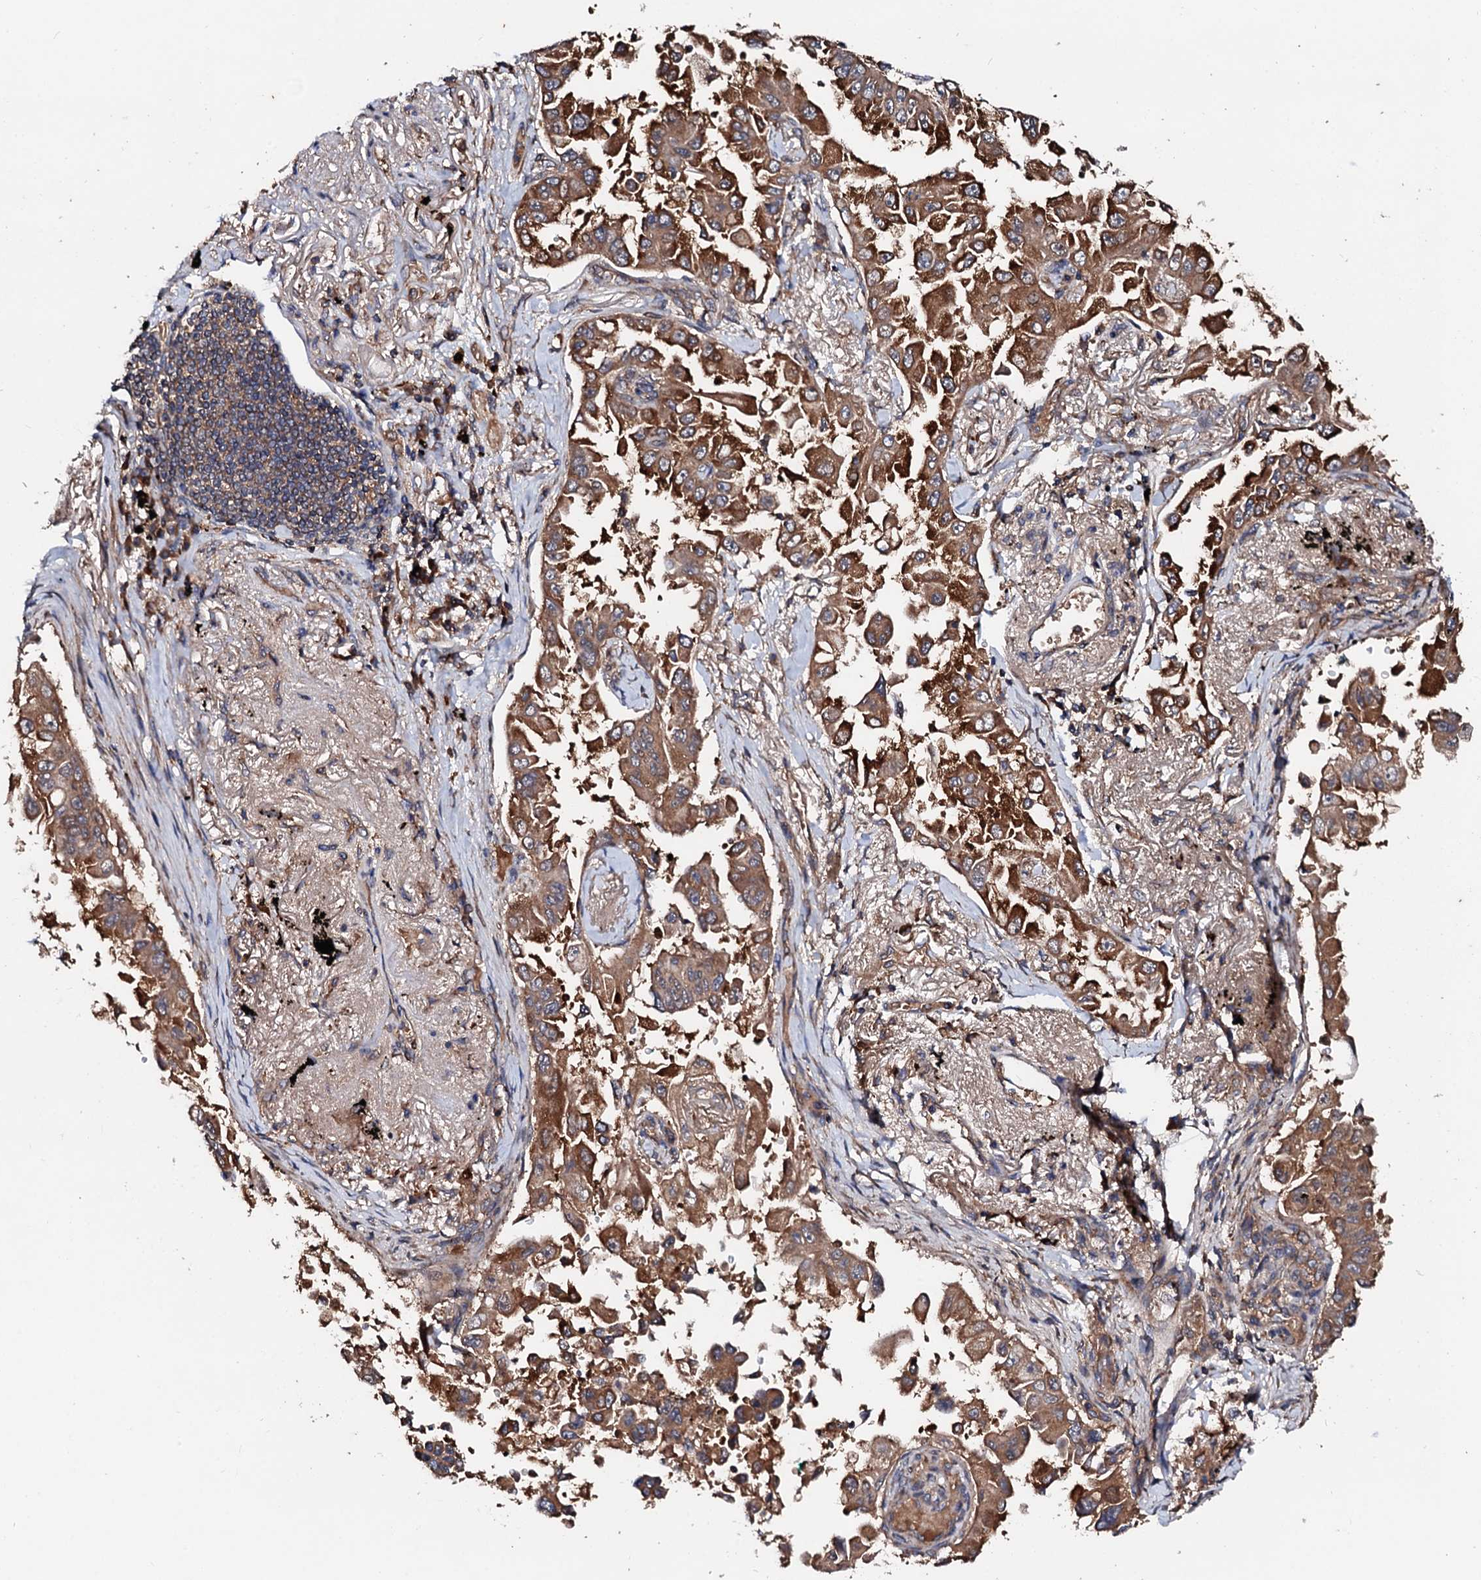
{"staining": {"intensity": "moderate", "quantity": ">75%", "location": "cytoplasmic/membranous"}, "tissue": "lung cancer", "cell_type": "Tumor cells", "image_type": "cancer", "snomed": [{"axis": "morphology", "description": "Adenocarcinoma, NOS"}, {"axis": "topography", "description": "Lung"}], "caption": "The photomicrograph exhibits immunohistochemical staining of lung cancer (adenocarcinoma). There is moderate cytoplasmic/membranous positivity is present in about >75% of tumor cells.", "gene": "EXTL1", "patient": {"sex": "female", "age": 67}}